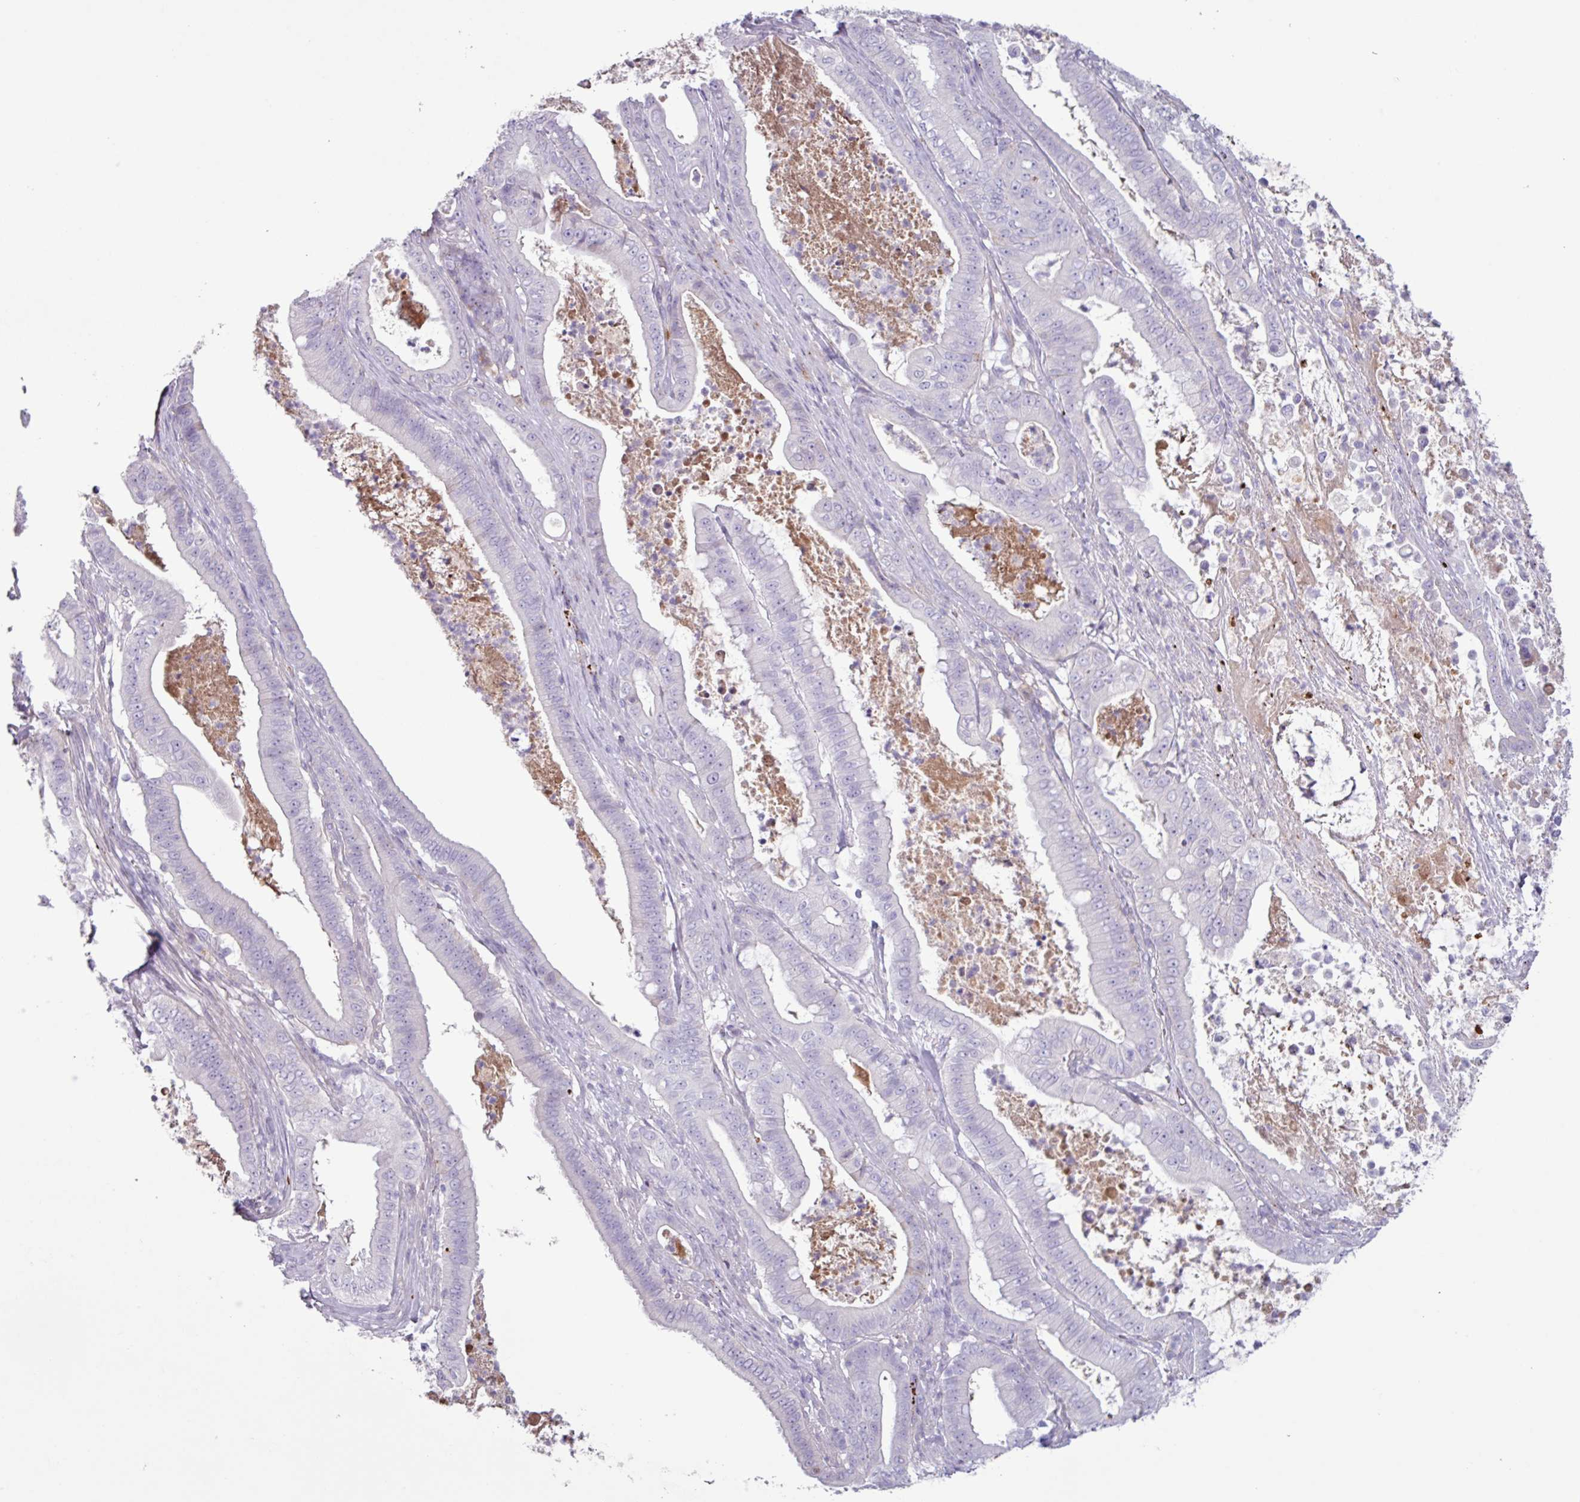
{"staining": {"intensity": "negative", "quantity": "none", "location": "none"}, "tissue": "pancreatic cancer", "cell_type": "Tumor cells", "image_type": "cancer", "snomed": [{"axis": "morphology", "description": "Adenocarcinoma, NOS"}, {"axis": "topography", "description": "Pancreas"}], "caption": "There is no significant expression in tumor cells of pancreatic adenocarcinoma.", "gene": "C4B", "patient": {"sex": "male", "age": 71}}